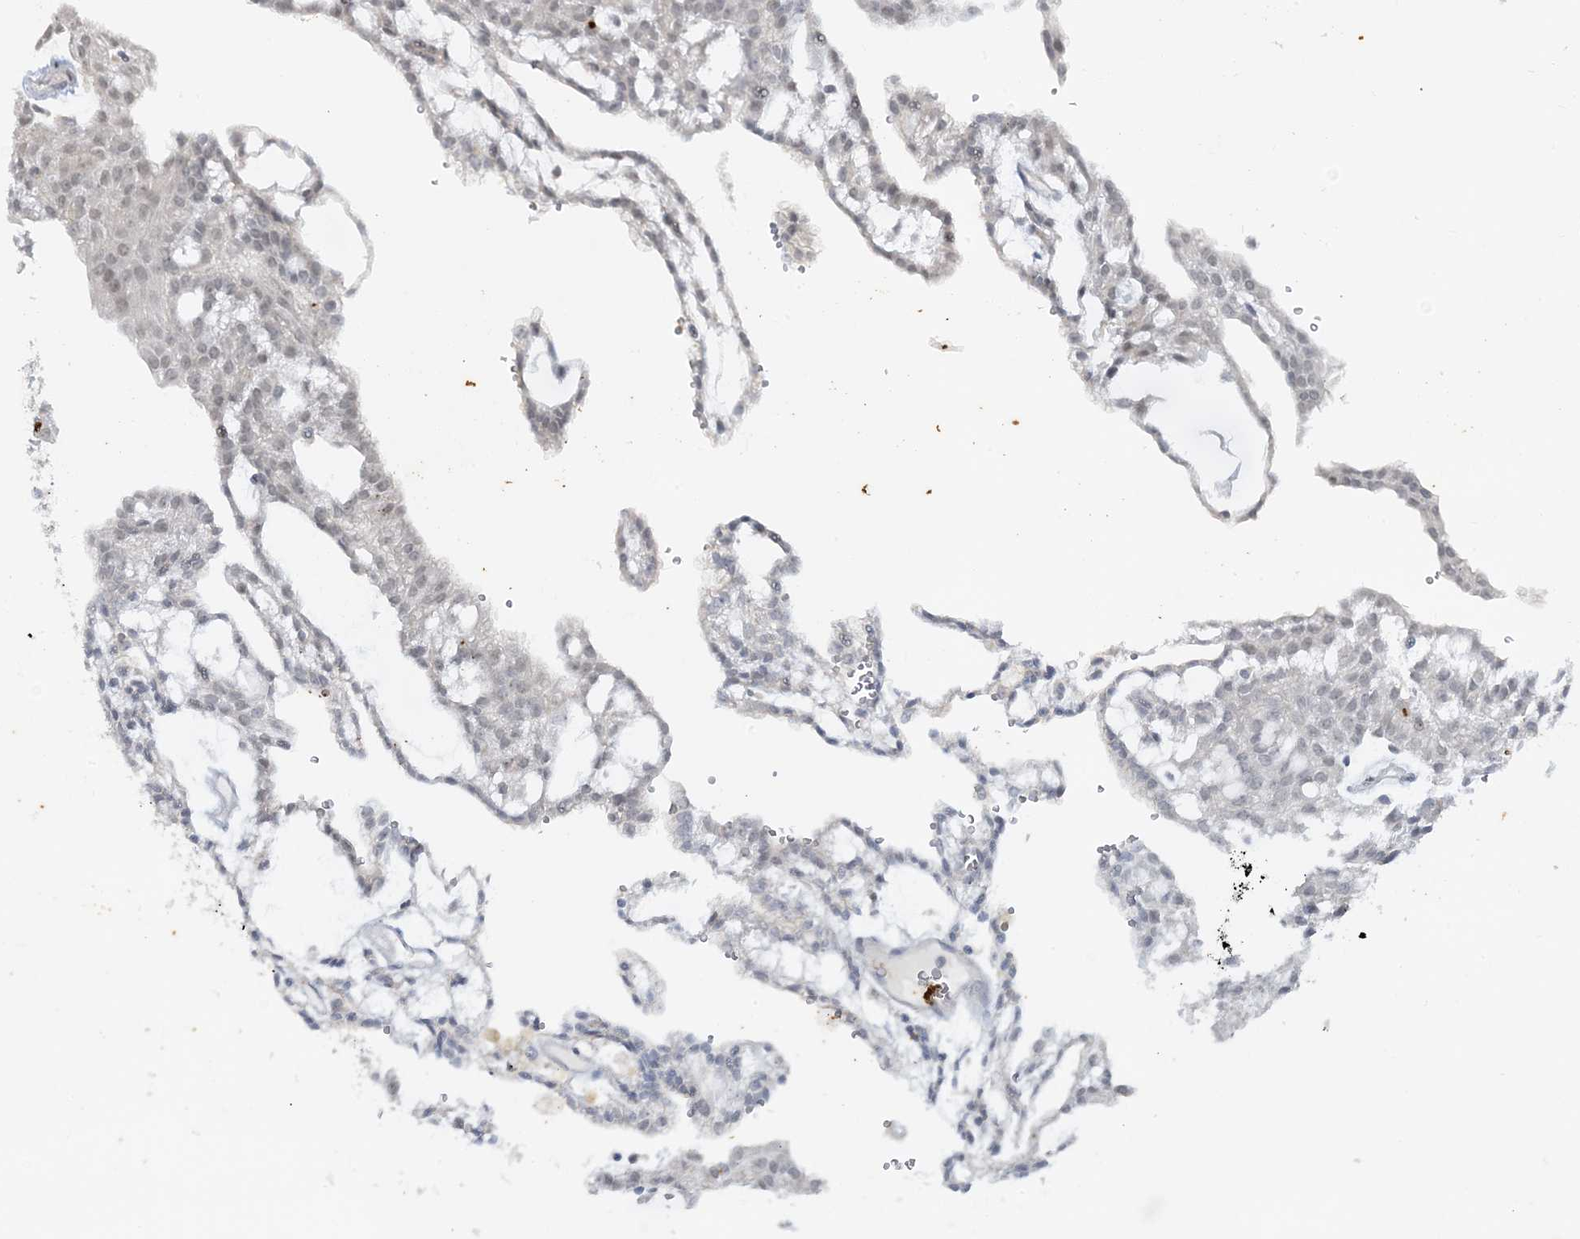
{"staining": {"intensity": "negative", "quantity": "none", "location": "none"}, "tissue": "renal cancer", "cell_type": "Tumor cells", "image_type": "cancer", "snomed": [{"axis": "morphology", "description": "Adenocarcinoma, NOS"}, {"axis": "topography", "description": "Kidney"}], "caption": "High magnification brightfield microscopy of renal cancer (adenocarcinoma) stained with DAB (3,3'-diaminobenzidine) (brown) and counterstained with hematoxylin (blue): tumor cells show no significant expression. The staining was performed using DAB to visualize the protein expression in brown, while the nuclei were stained in blue with hematoxylin (Magnification: 20x).", "gene": "LEXM", "patient": {"sex": "male", "age": 63}}